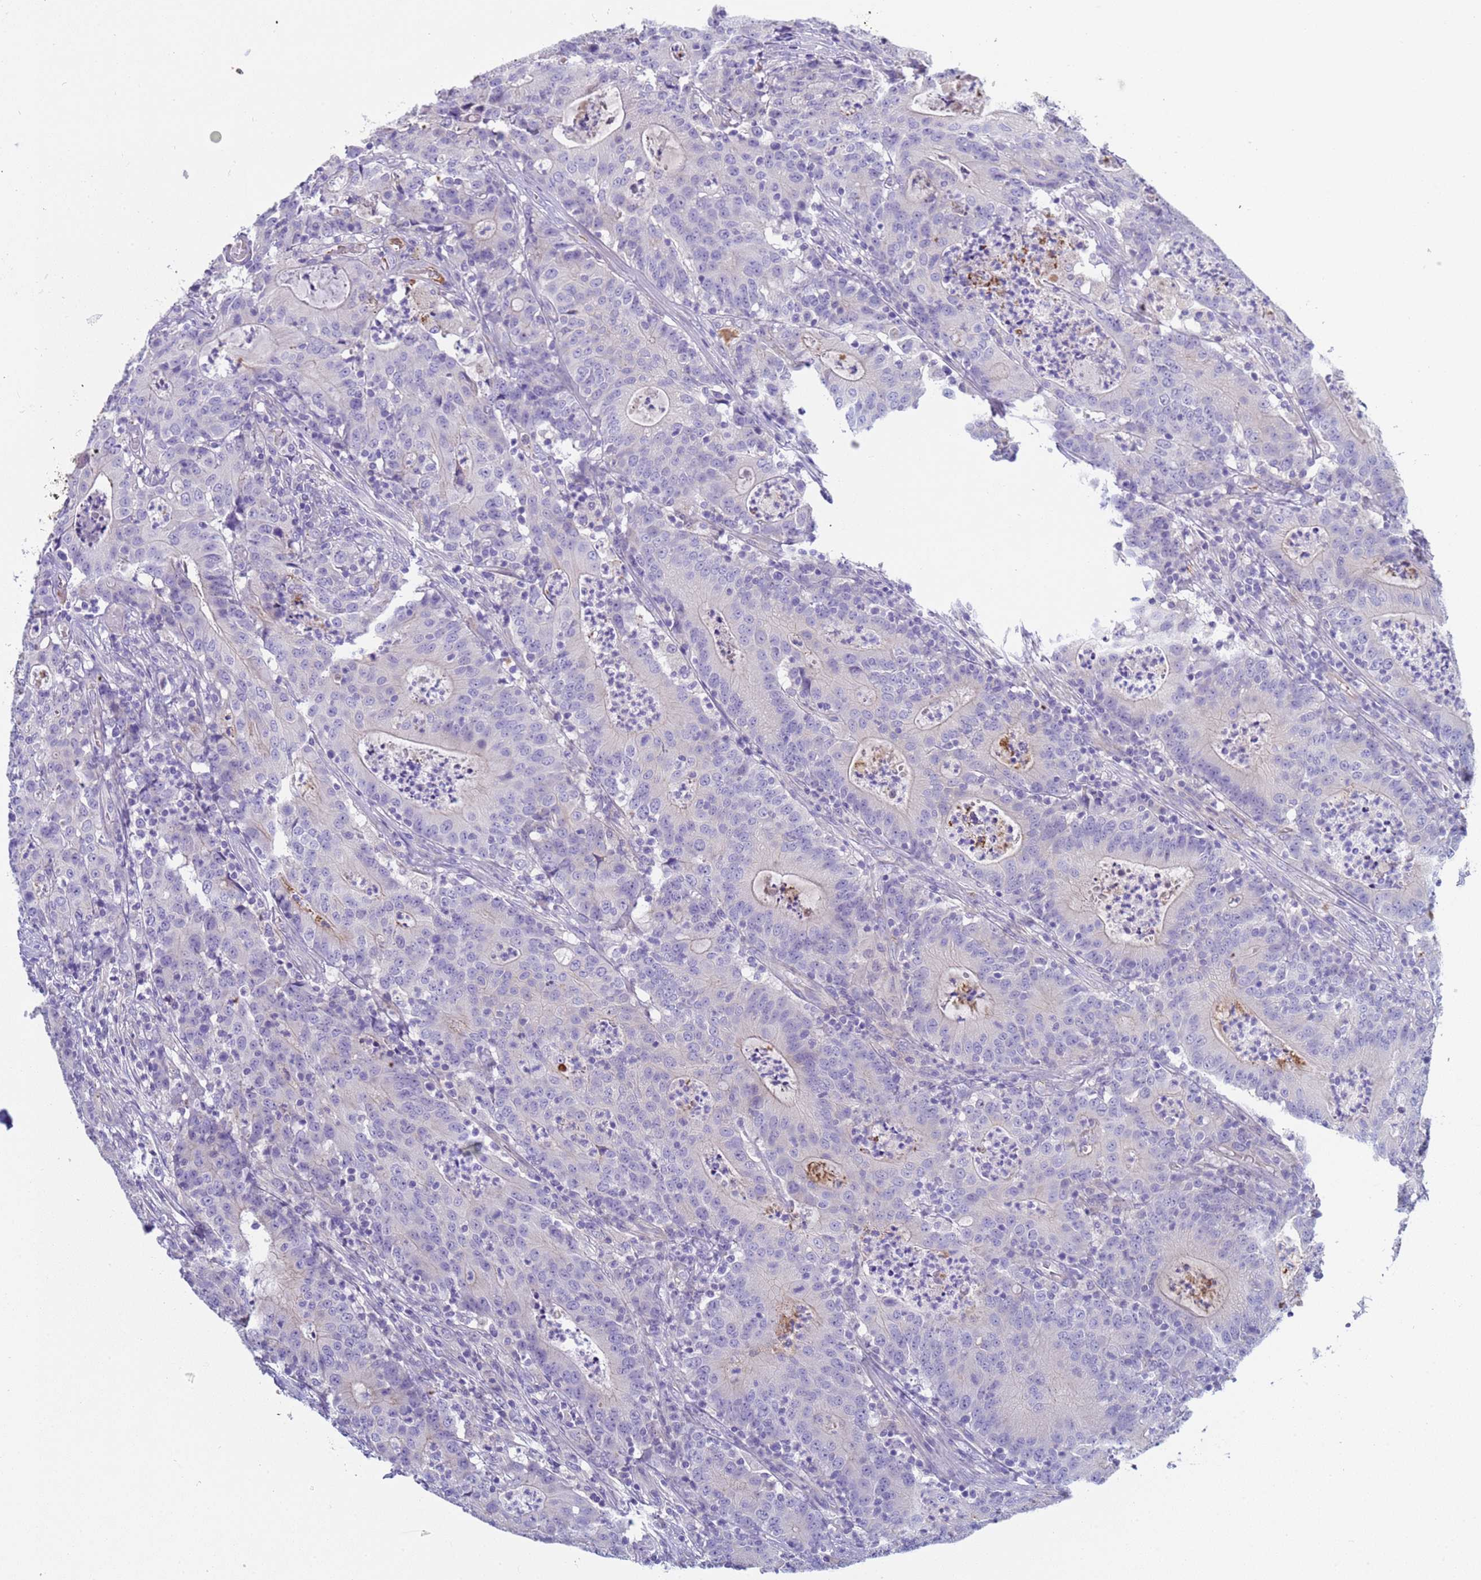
{"staining": {"intensity": "negative", "quantity": "none", "location": "none"}, "tissue": "colorectal cancer", "cell_type": "Tumor cells", "image_type": "cancer", "snomed": [{"axis": "morphology", "description": "Adenocarcinoma, NOS"}, {"axis": "topography", "description": "Colon"}], "caption": "Immunohistochemical staining of colorectal cancer reveals no significant staining in tumor cells.", "gene": "C4orf46", "patient": {"sex": "male", "age": 83}}